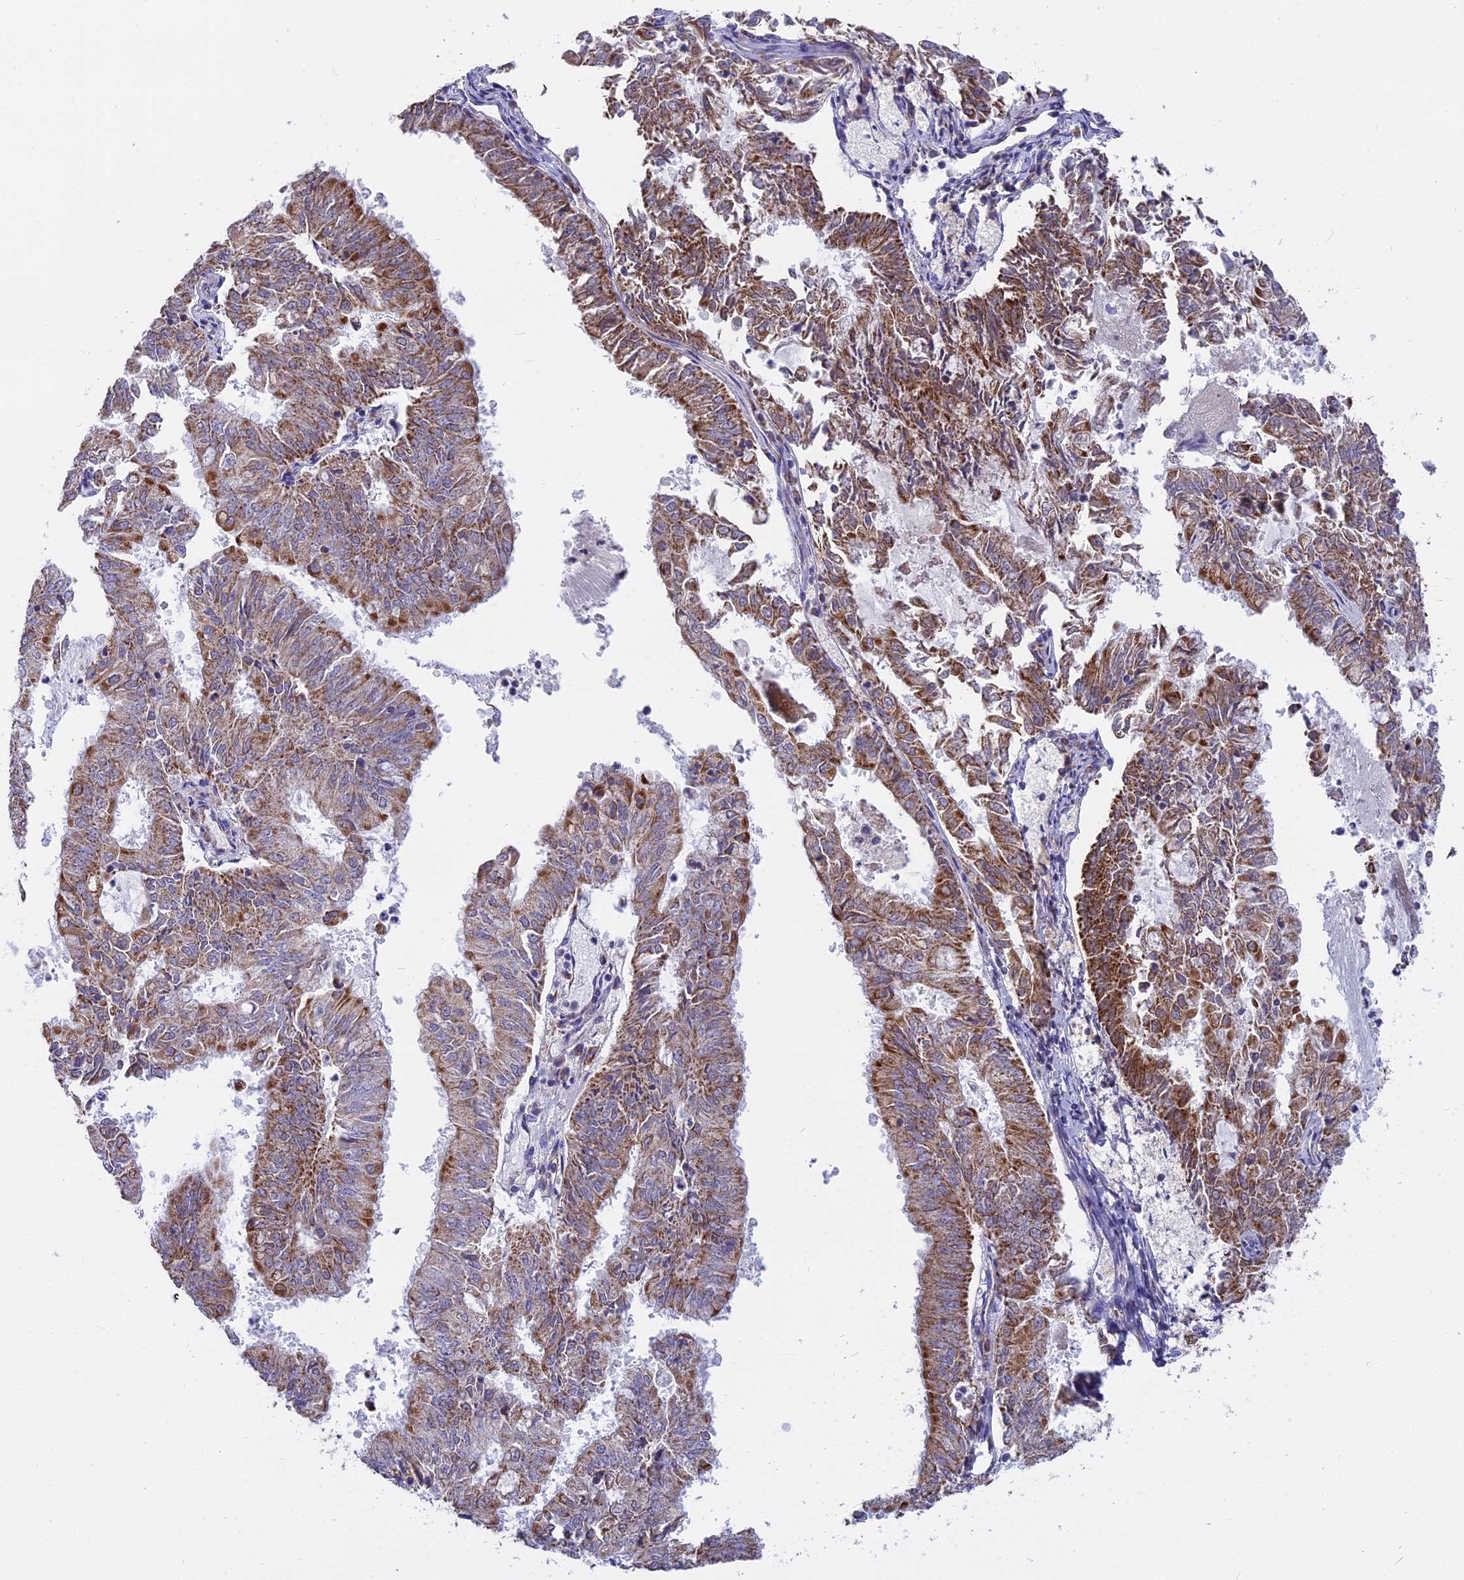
{"staining": {"intensity": "moderate", "quantity": ">75%", "location": "cytoplasmic/membranous"}, "tissue": "endometrial cancer", "cell_type": "Tumor cells", "image_type": "cancer", "snomed": [{"axis": "morphology", "description": "Adenocarcinoma, NOS"}, {"axis": "topography", "description": "Endometrium"}], "caption": "The immunohistochemical stain labels moderate cytoplasmic/membranous expression in tumor cells of adenocarcinoma (endometrial) tissue. The staining is performed using DAB brown chromogen to label protein expression. The nuclei are counter-stained blue using hematoxylin.", "gene": "MRPS34", "patient": {"sex": "female", "age": 57}}